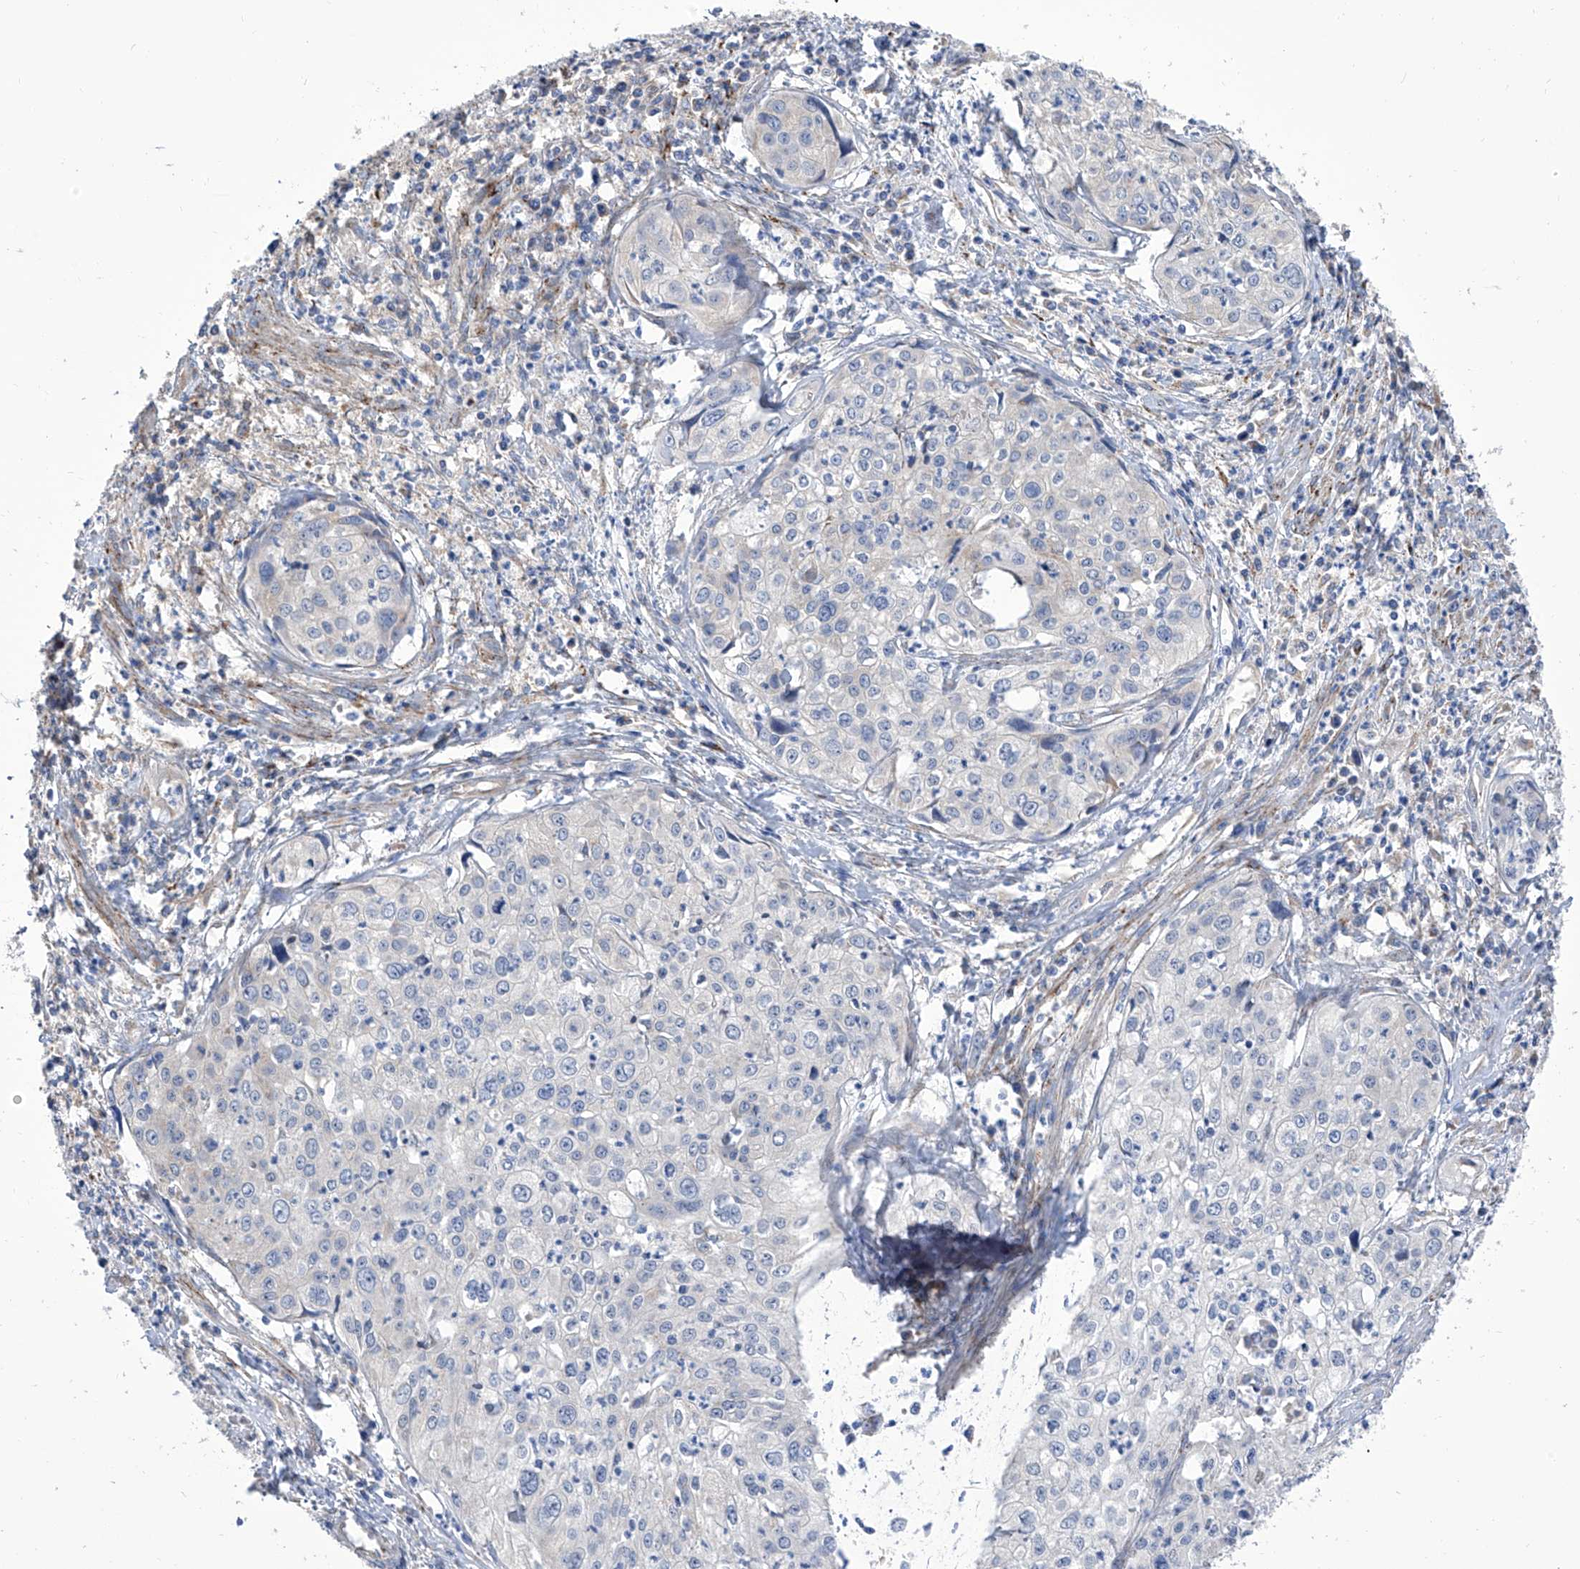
{"staining": {"intensity": "negative", "quantity": "none", "location": "none"}, "tissue": "cervical cancer", "cell_type": "Tumor cells", "image_type": "cancer", "snomed": [{"axis": "morphology", "description": "Squamous cell carcinoma, NOS"}, {"axis": "topography", "description": "Cervix"}], "caption": "High power microscopy micrograph of an immunohistochemistry image of cervical squamous cell carcinoma, revealing no significant positivity in tumor cells.", "gene": "TJAP1", "patient": {"sex": "female", "age": 31}}